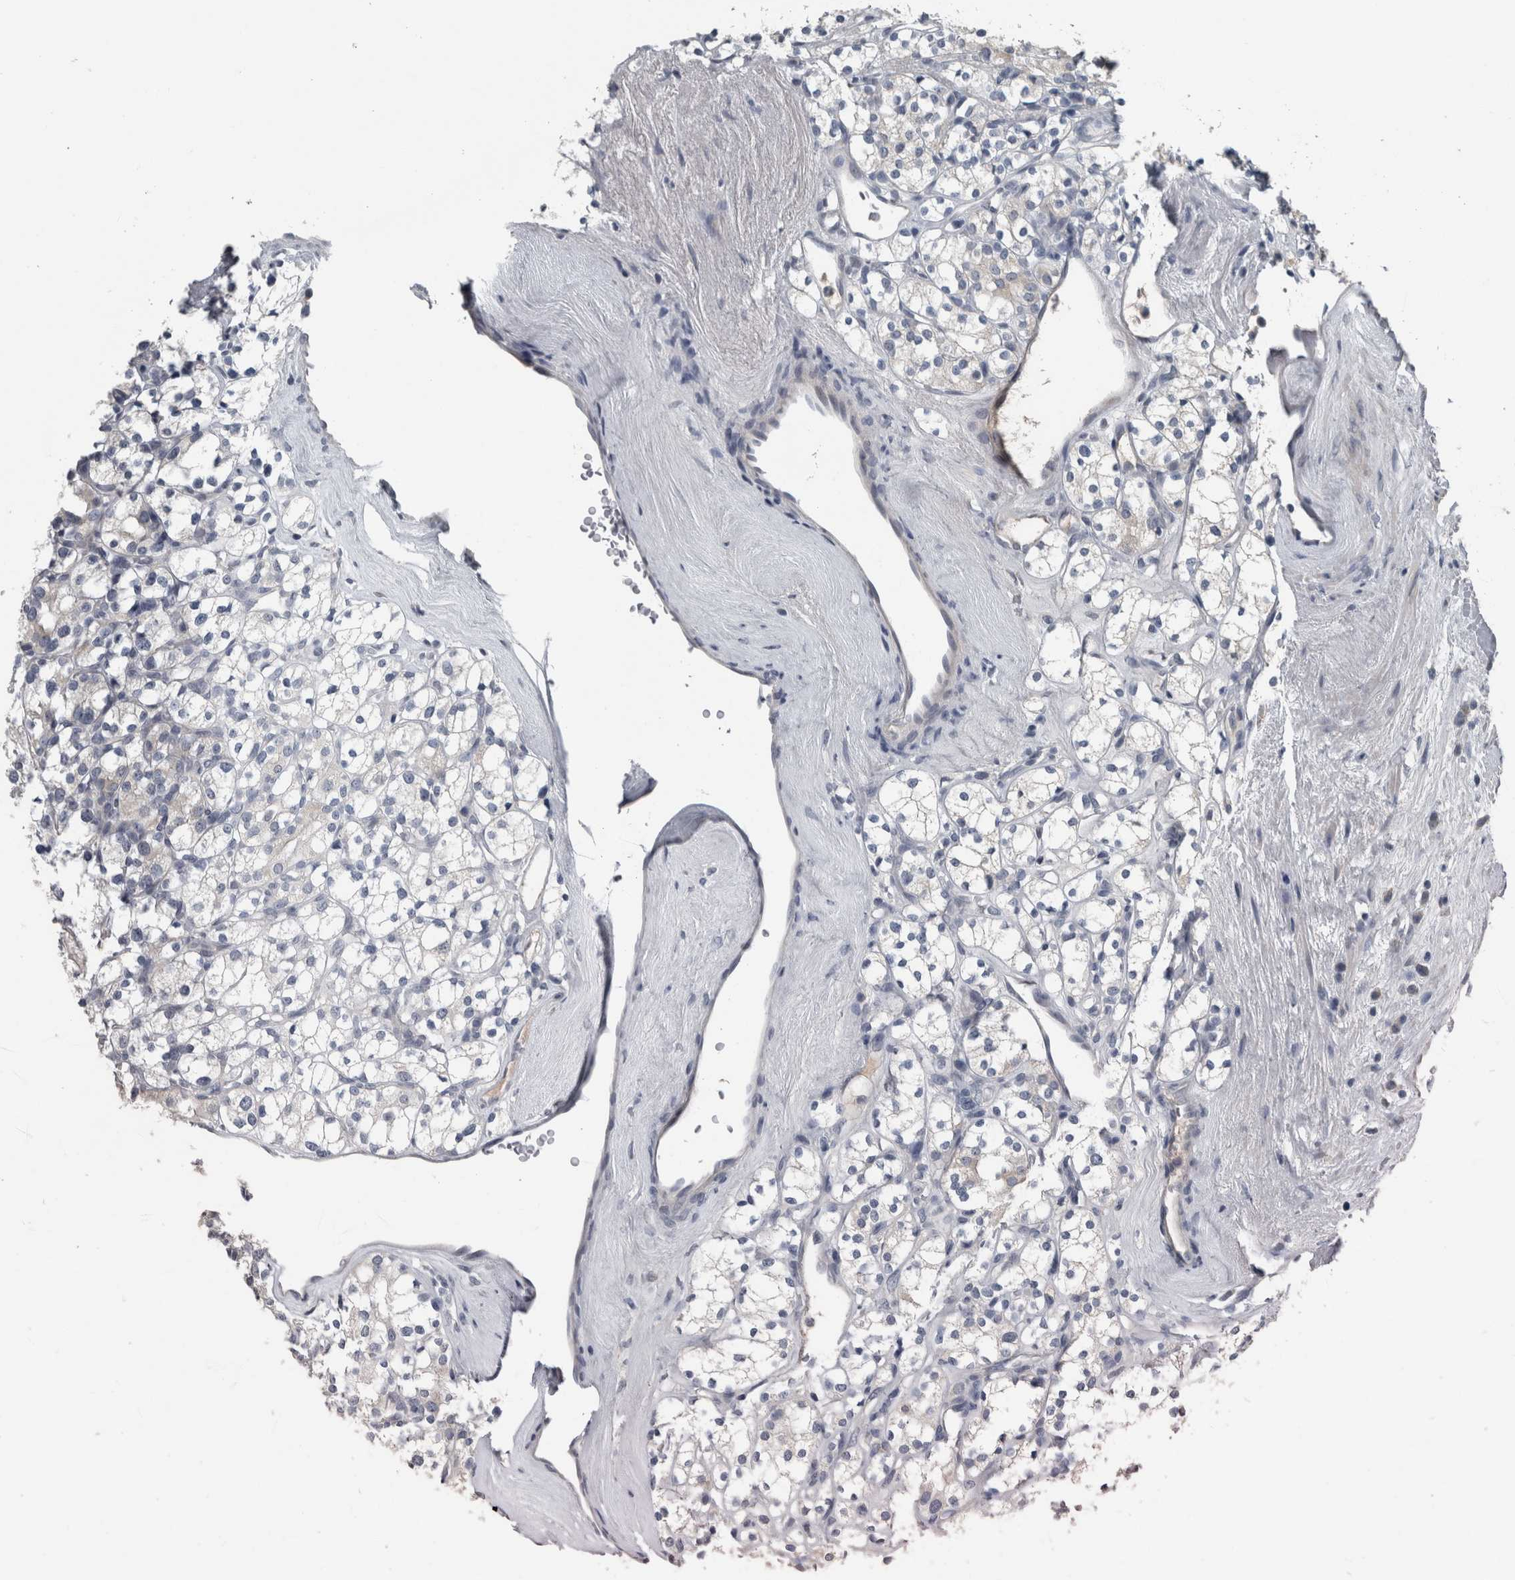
{"staining": {"intensity": "negative", "quantity": "none", "location": "none"}, "tissue": "renal cancer", "cell_type": "Tumor cells", "image_type": "cancer", "snomed": [{"axis": "morphology", "description": "Adenocarcinoma, NOS"}, {"axis": "topography", "description": "Kidney"}], "caption": "An immunohistochemistry micrograph of renal cancer (adenocarcinoma) is shown. There is no staining in tumor cells of renal cancer (adenocarcinoma). (Immunohistochemistry, brightfield microscopy, high magnification).", "gene": "KRT20", "patient": {"sex": "male", "age": 77}}